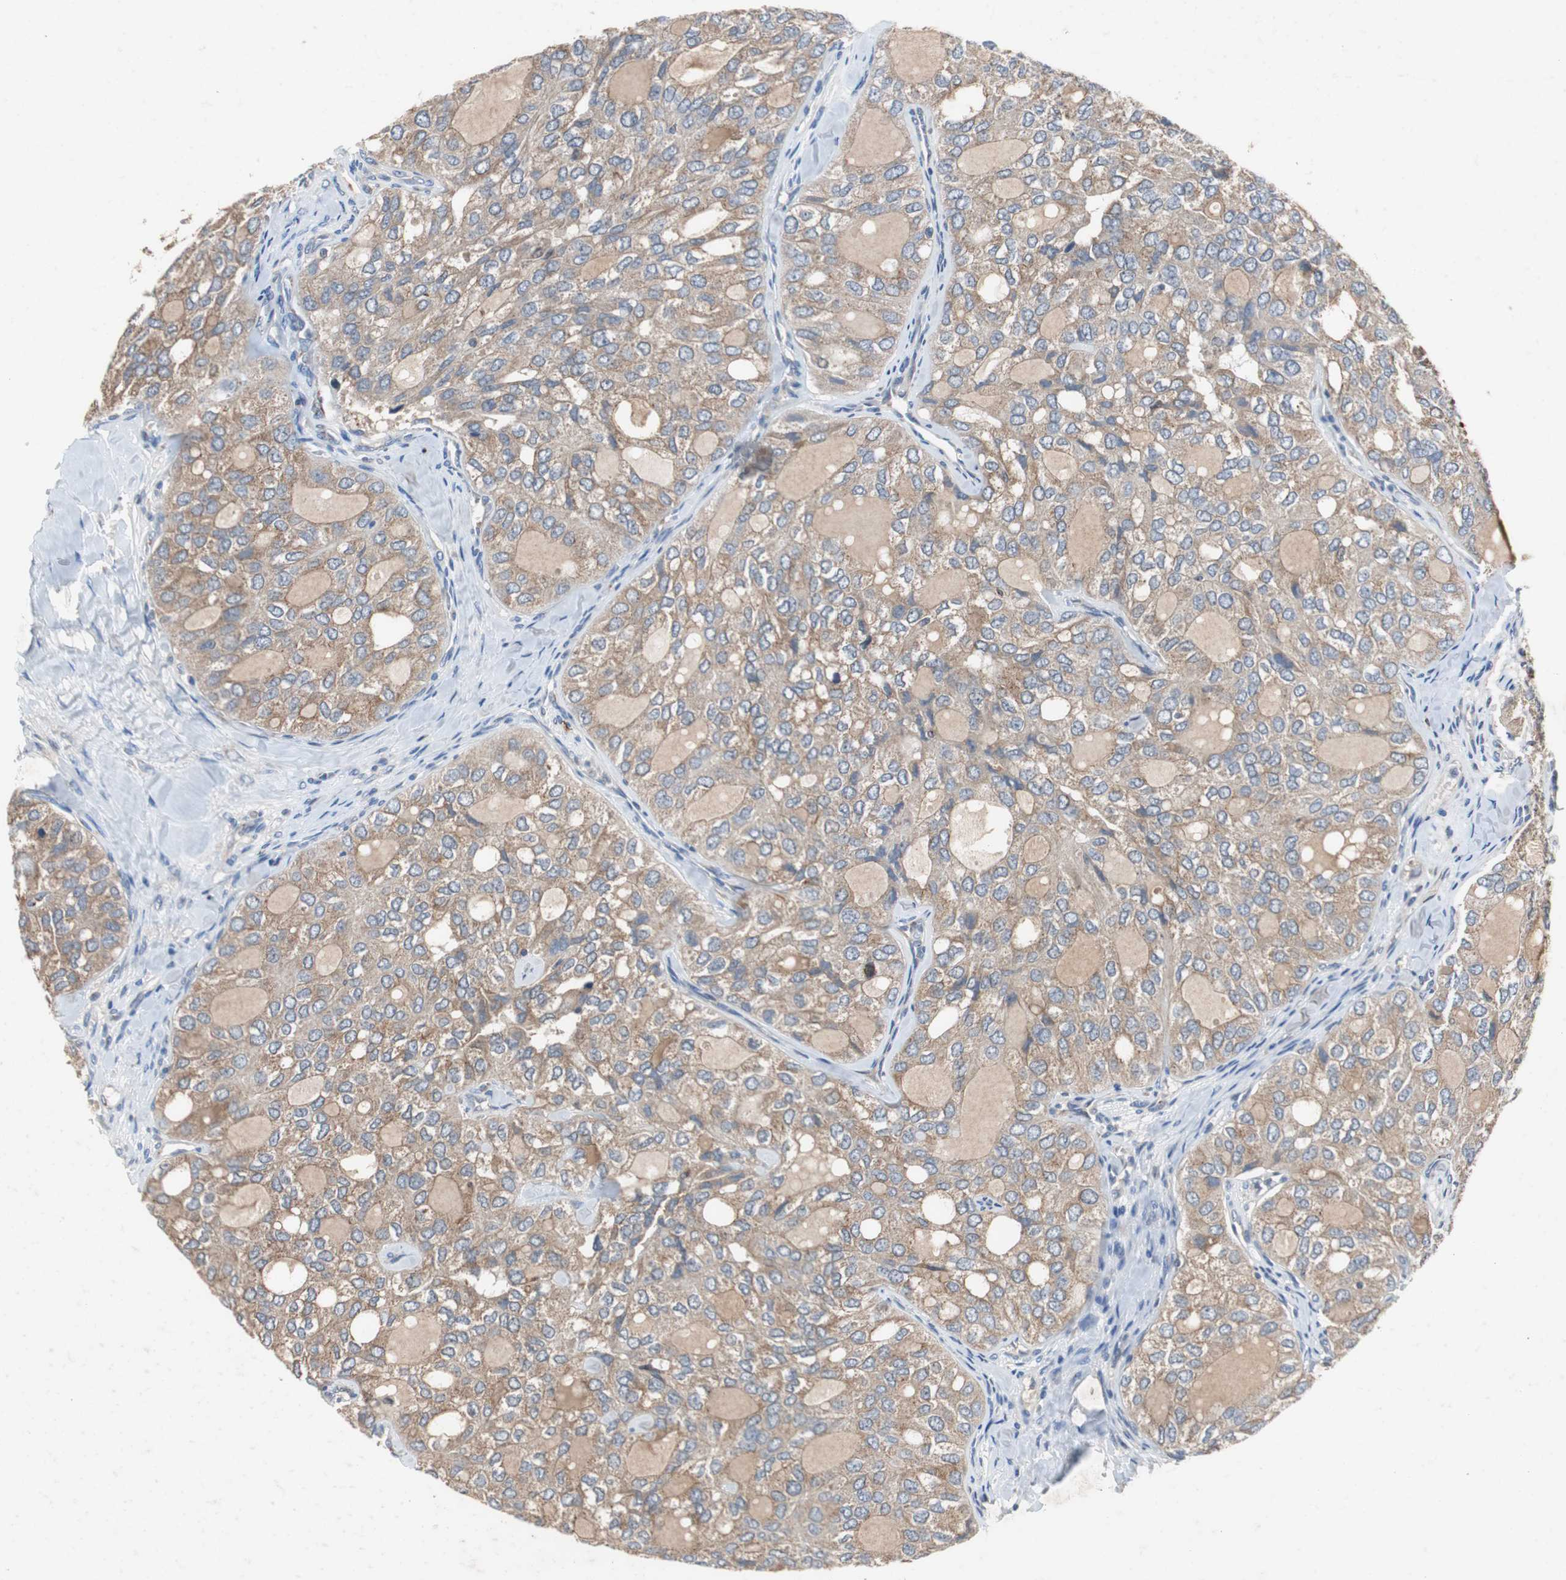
{"staining": {"intensity": "moderate", "quantity": ">75%", "location": "cytoplasmic/membranous"}, "tissue": "thyroid cancer", "cell_type": "Tumor cells", "image_type": "cancer", "snomed": [{"axis": "morphology", "description": "Follicular adenoma carcinoma, NOS"}, {"axis": "topography", "description": "Thyroid gland"}], "caption": "A high-resolution micrograph shows IHC staining of thyroid follicular adenoma carcinoma, which displays moderate cytoplasmic/membranous staining in about >75% of tumor cells. (DAB (3,3'-diaminobenzidine) IHC with brightfield microscopy, high magnification).", "gene": "CALB2", "patient": {"sex": "male", "age": 75}}